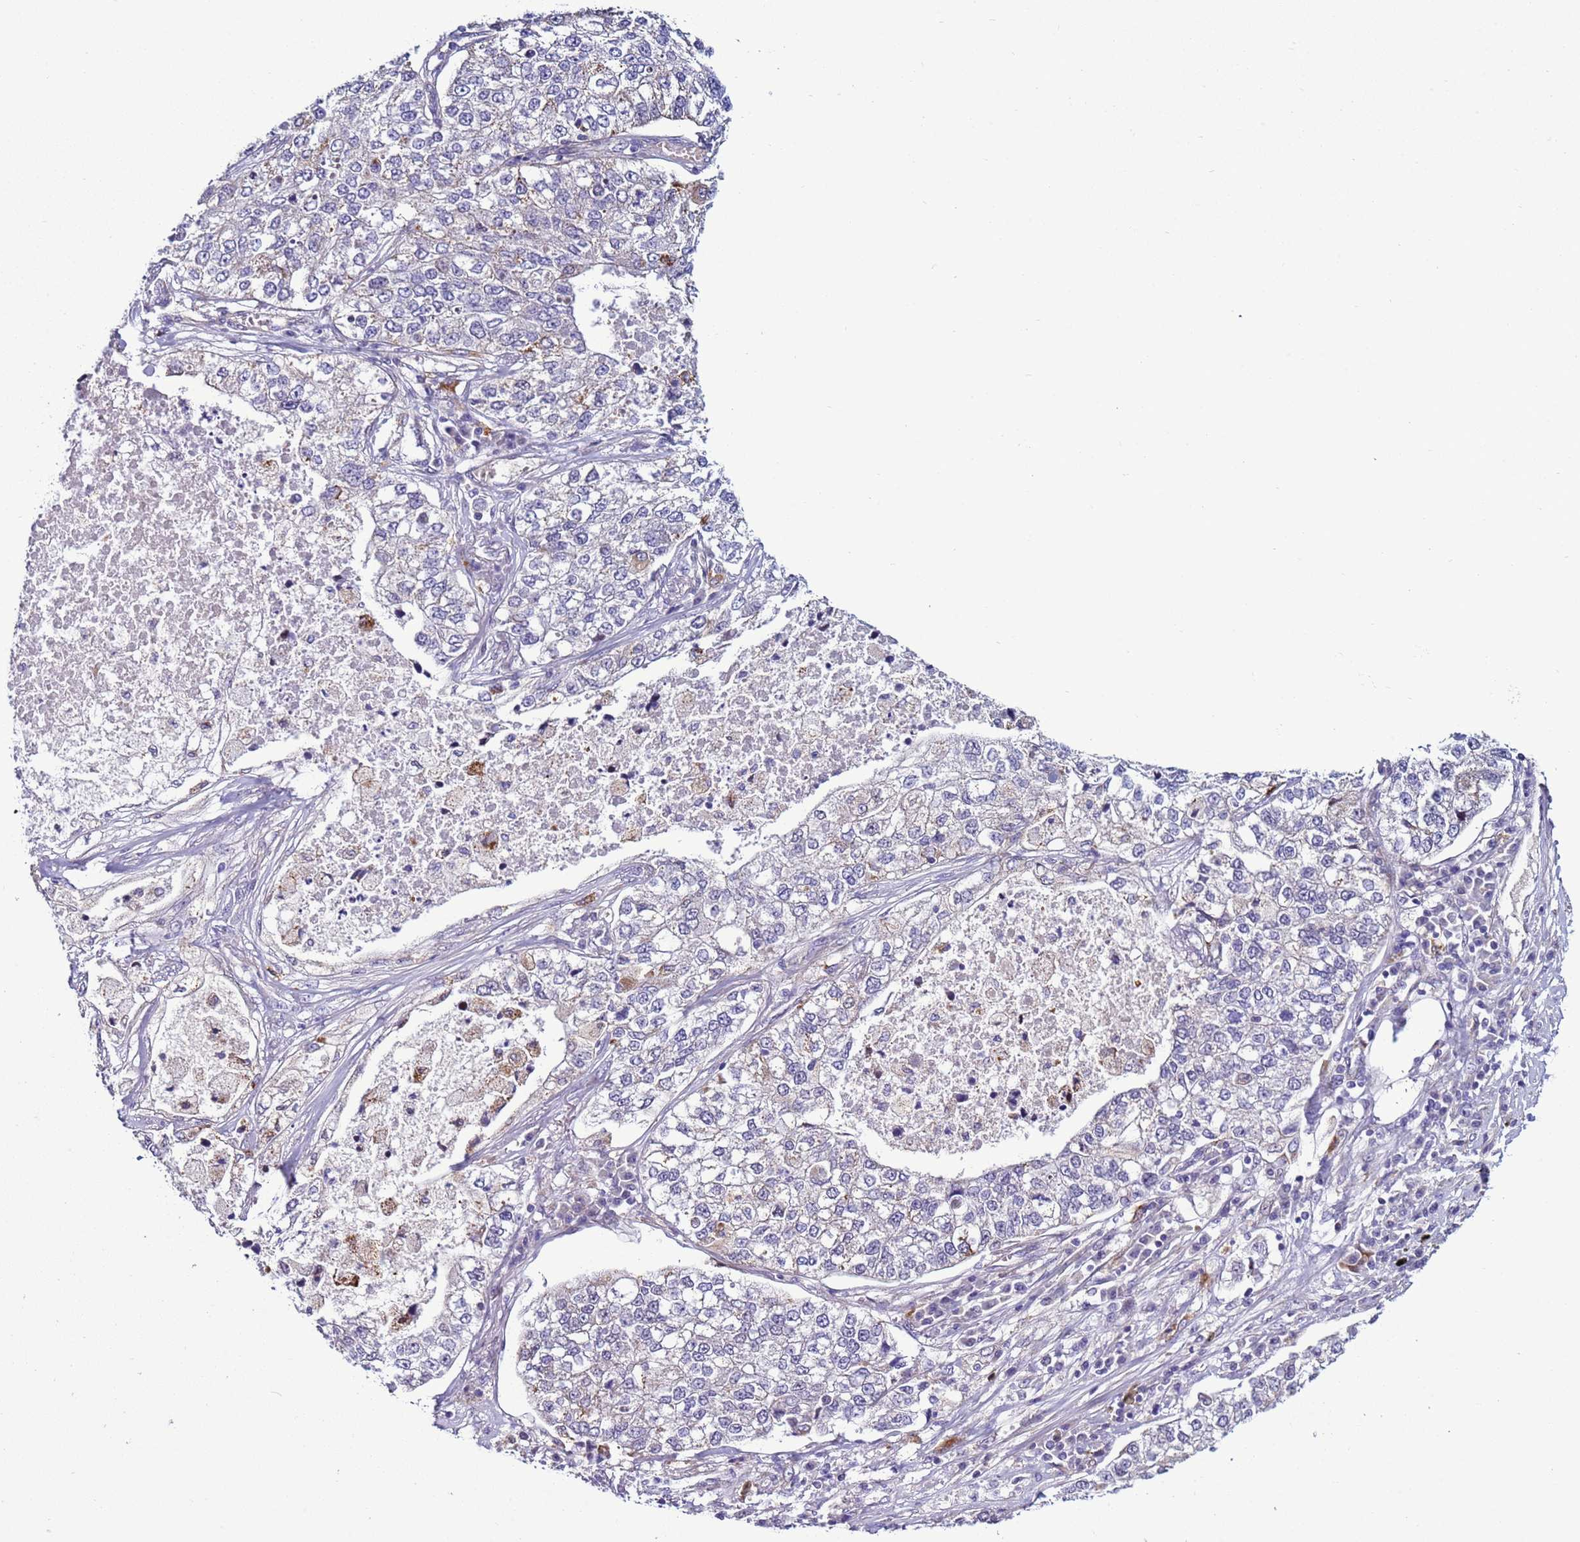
{"staining": {"intensity": "negative", "quantity": "none", "location": "none"}, "tissue": "lung cancer", "cell_type": "Tumor cells", "image_type": "cancer", "snomed": [{"axis": "morphology", "description": "Adenocarcinoma, NOS"}, {"axis": "topography", "description": "Lung"}], "caption": "Immunohistochemical staining of human adenocarcinoma (lung) demonstrates no significant positivity in tumor cells. (DAB immunohistochemistry (IHC), high magnification).", "gene": "NAT2", "patient": {"sex": "male", "age": 49}}